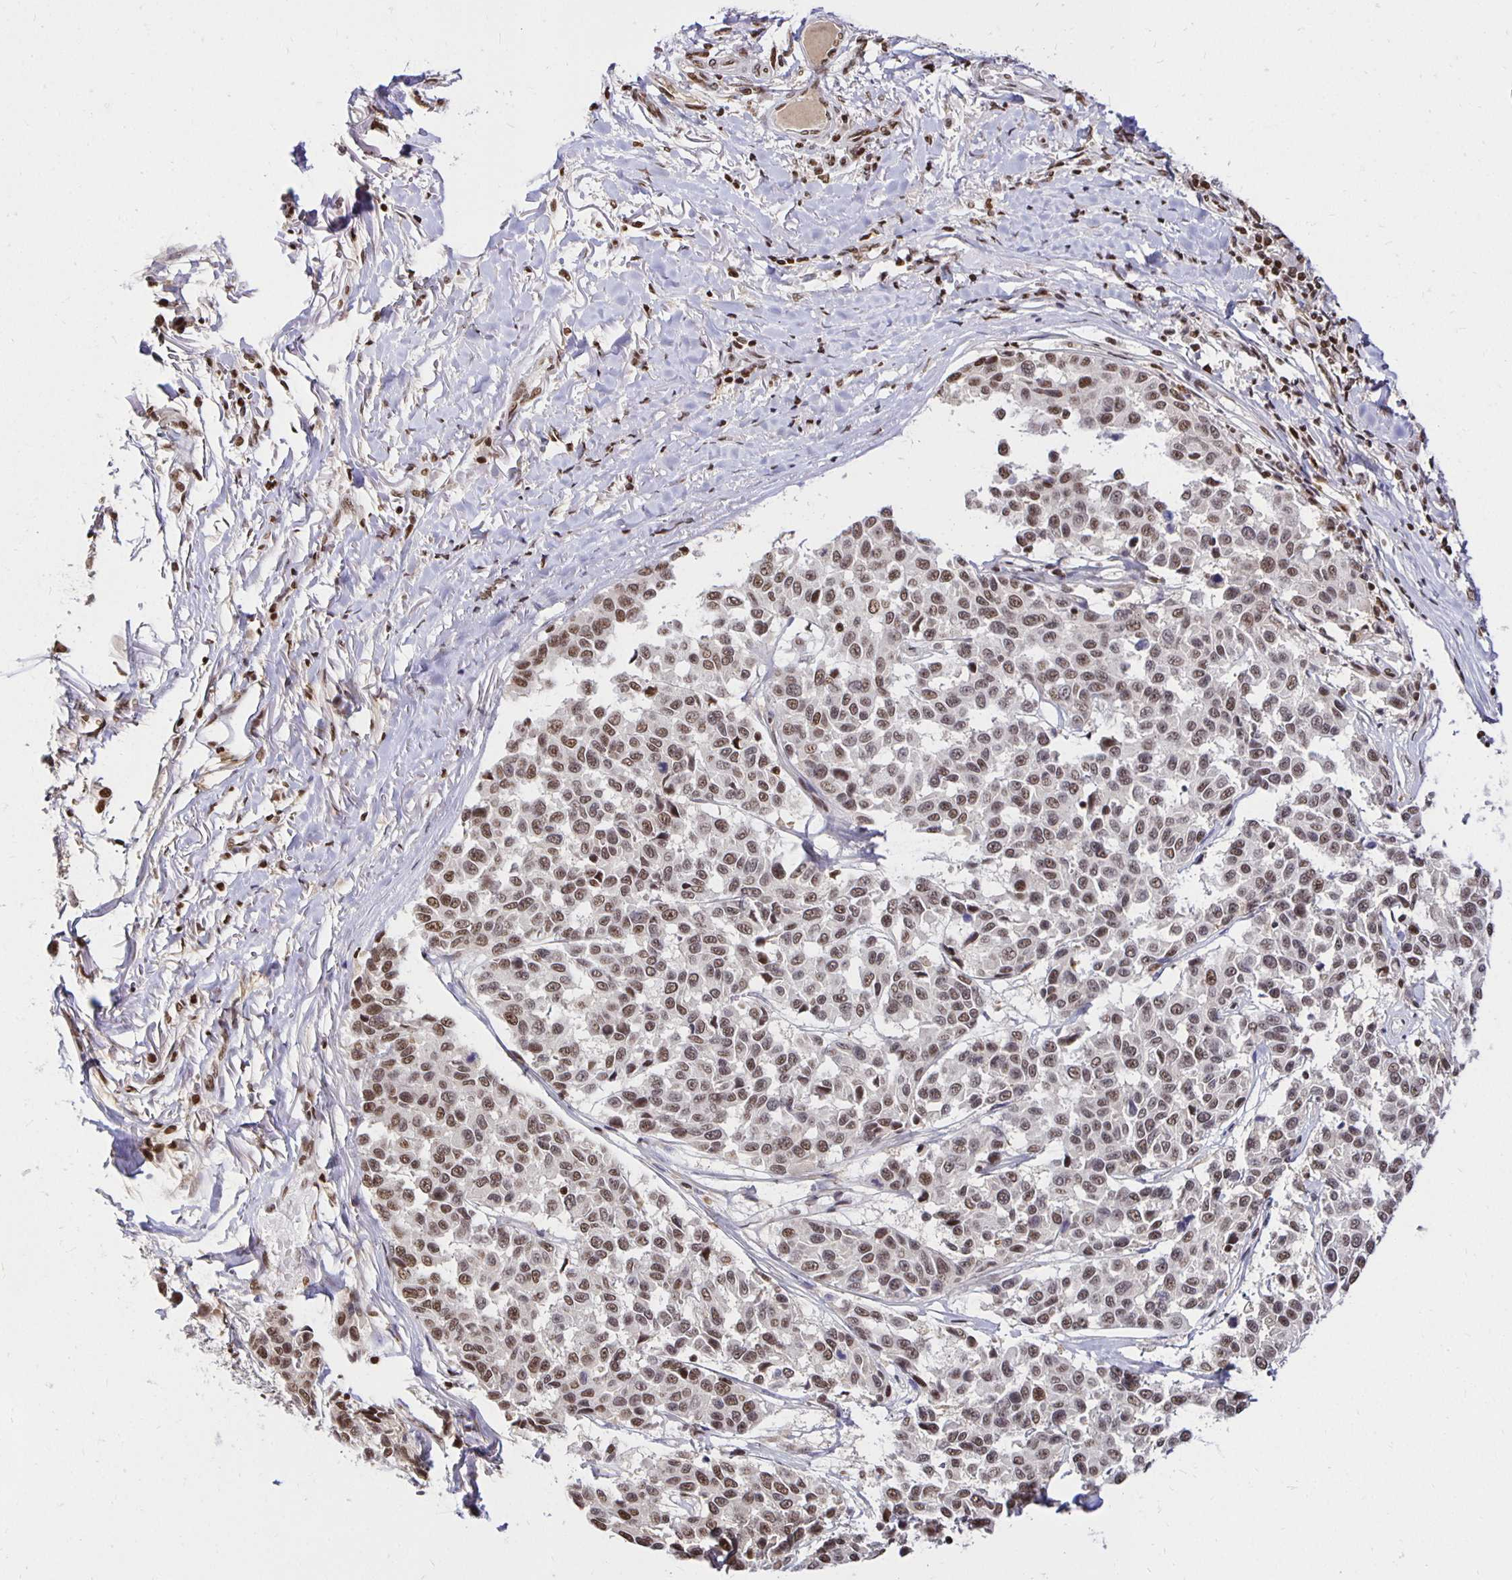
{"staining": {"intensity": "moderate", "quantity": ">75%", "location": "nuclear"}, "tissue": "melanoma", "cell_type": "Tumor cells", "image_type": "cancer", "snomed": [{"axis": "morphology", "description": "Malignant melanoma, NOS"}, {"axis": "topography", "description": "Skin"}], "caption": "An image showing moderate nuclear expression in about >75% of tumor cells in melanoma, as visualized by brown immunohistochemical staining.", "gene": "ZNF579", "patient": {"sex": "female", "age": 66}}